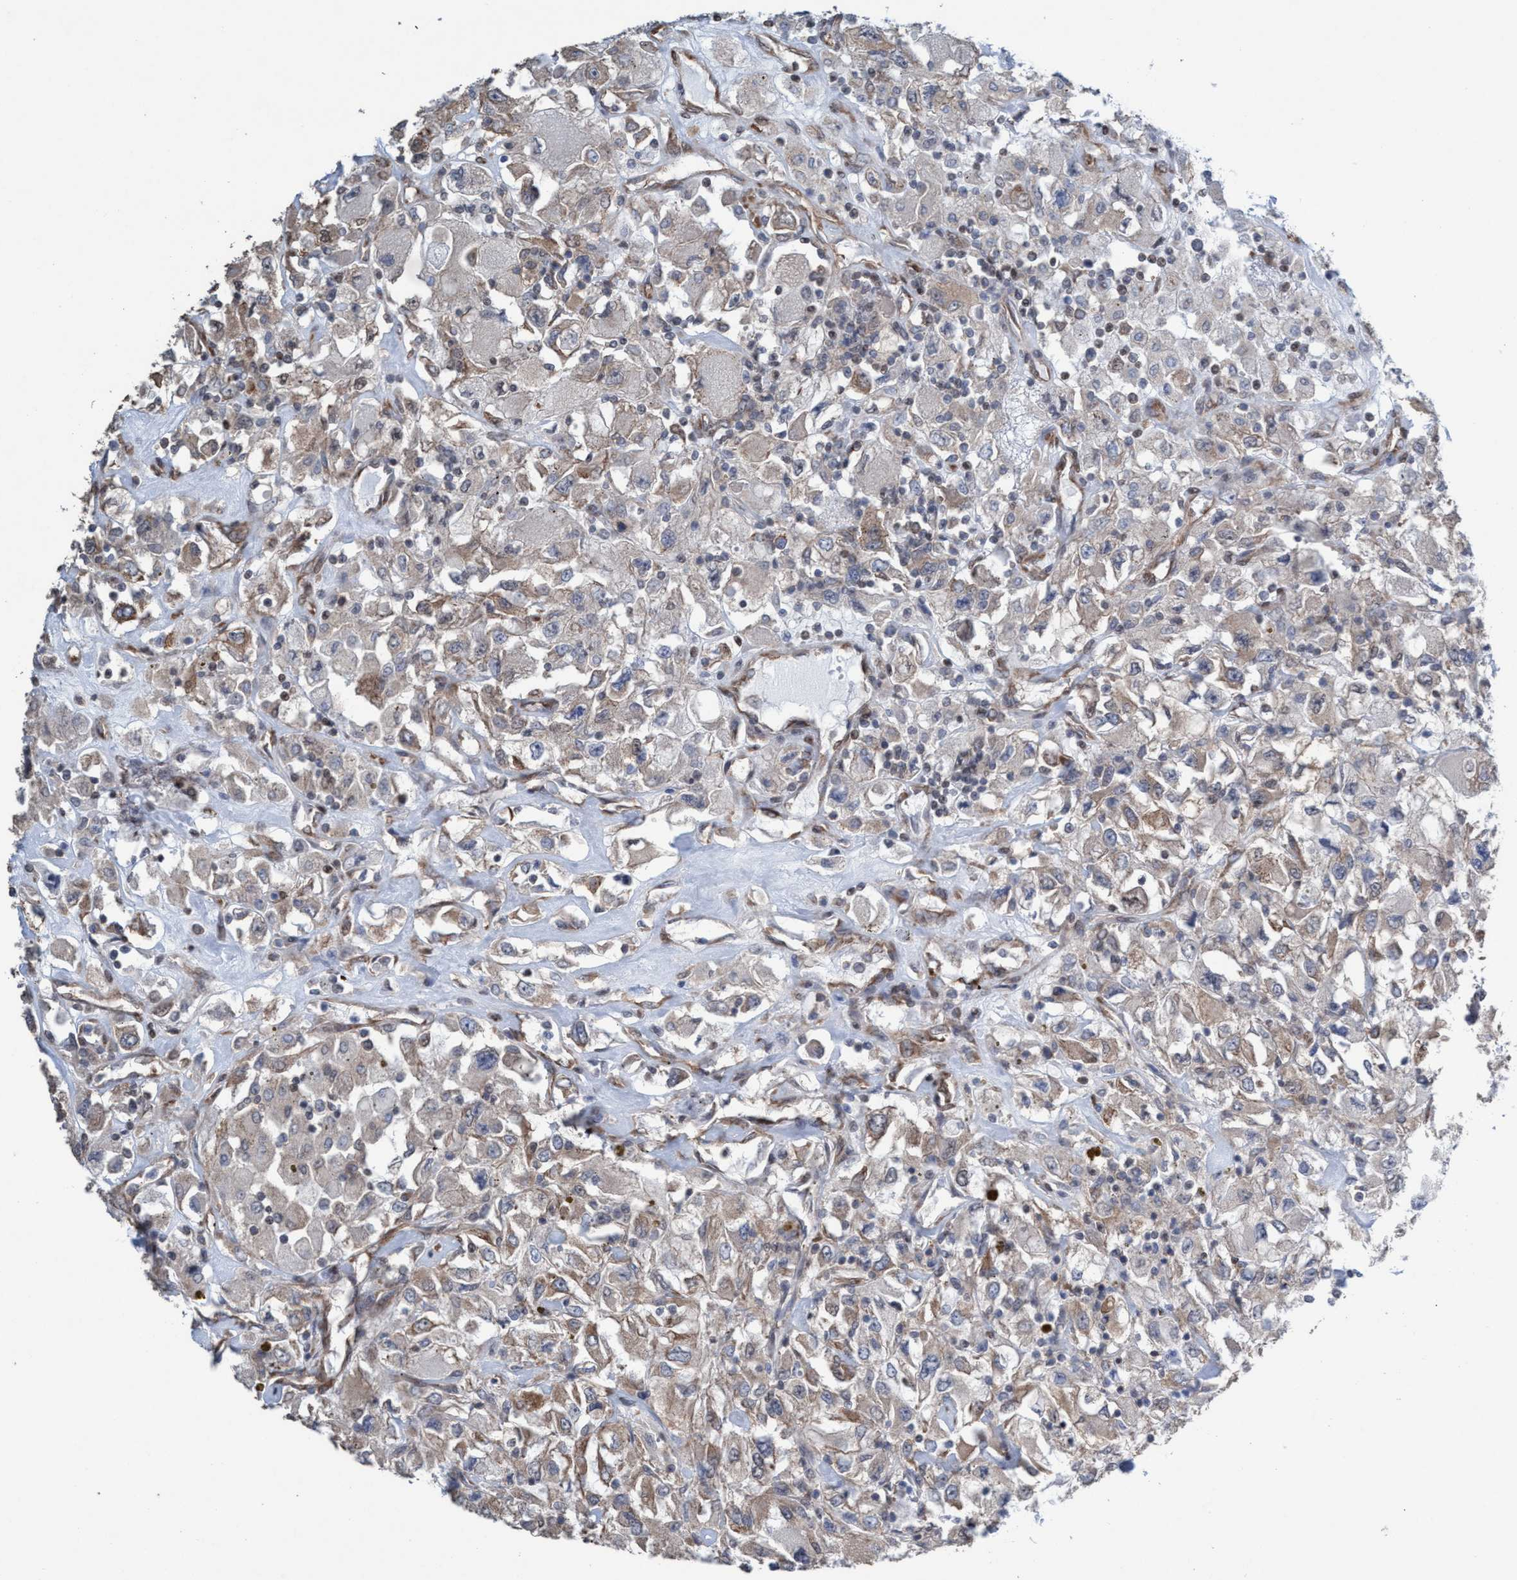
{"staining": {"intensity": "weak", "quantity": "25%-75%", "location": "cytoplasmic/membranous"}, "tissue": "renal cancer", "cell_type": "Tumor cells", "image_type": "cancer", "snomed": [{"axis": "morphology", "description": "Adenocarcinoma, NOS"}, {"axis": "topography", "description": "Kidney"}], "caption": "Immunohistochemical staining of adenocarcinoma (renal) exhibits low levels of weak cytoplasmic/membranous staining in approximately 25%-75% of tumor cells. Ihc stains the protein of interest in brown and the nuclei are stained blue.", "gene": "METAP2", "patient": {"sex": "female", "age": 52}}